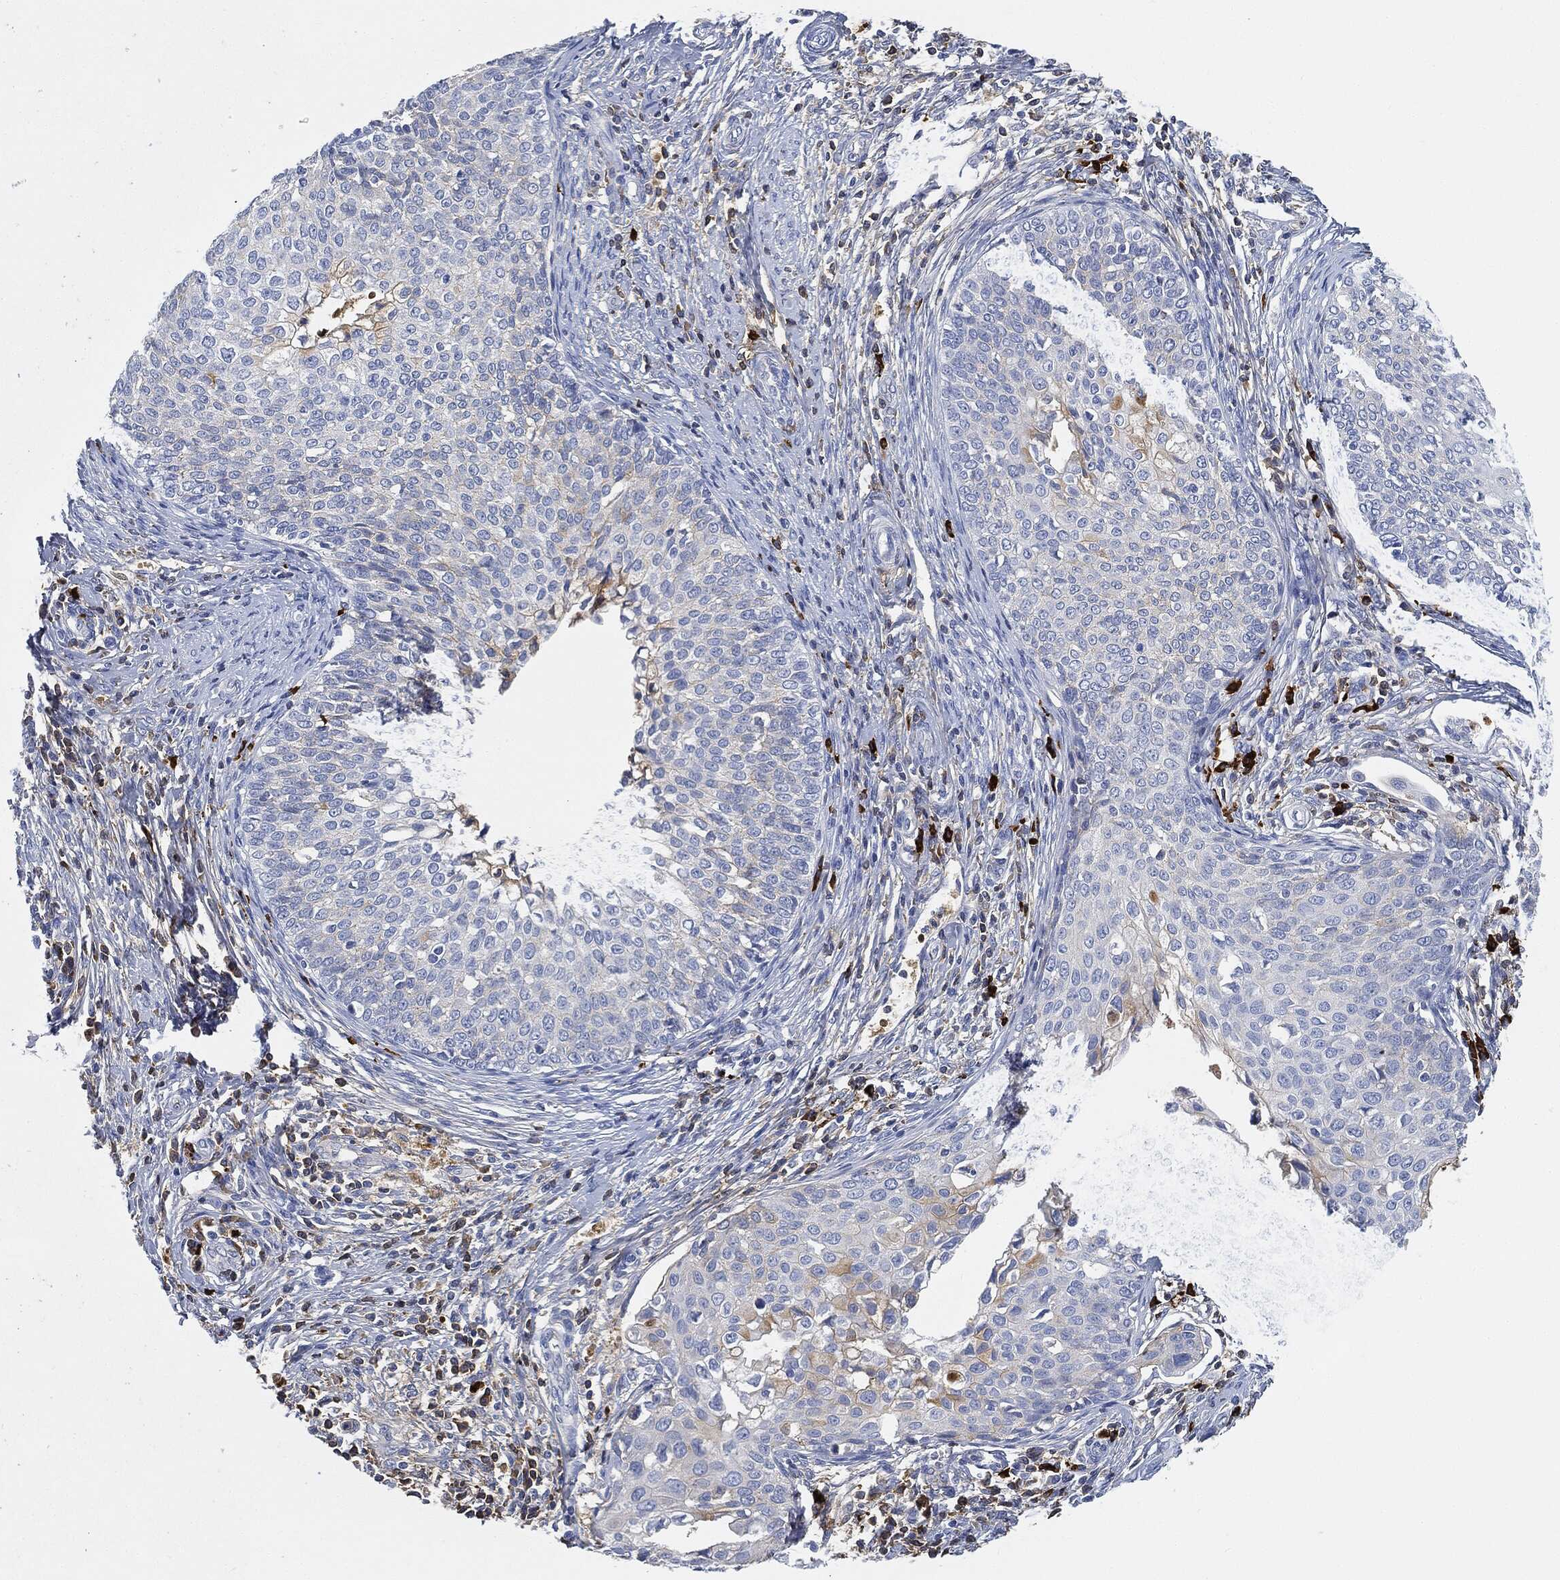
{"staining": {"intensity": "negative", "quantity": "none", "location": "none"}, "tissue": "cervical cancer", "cell_type": "Tumor cells", "image_type": "cancer", "snomed": [{"axis": "morphology", "description": "Squamous cell carcinoma, NOS"}, {"axis": "topography", "description": "Cervix"}], "caption": "Cervical squamous cell carcinoma was stained to show a protein in brown. There is no significant positivity in tumor cells. Brightfield microscopy of immunohistochemistry (IHC) stained with DAB (brown) and hematoxylin (blue), captured at high magnification.", "gene": "IGLV6-57", "patient": {"sex": "female", "age": 51}}